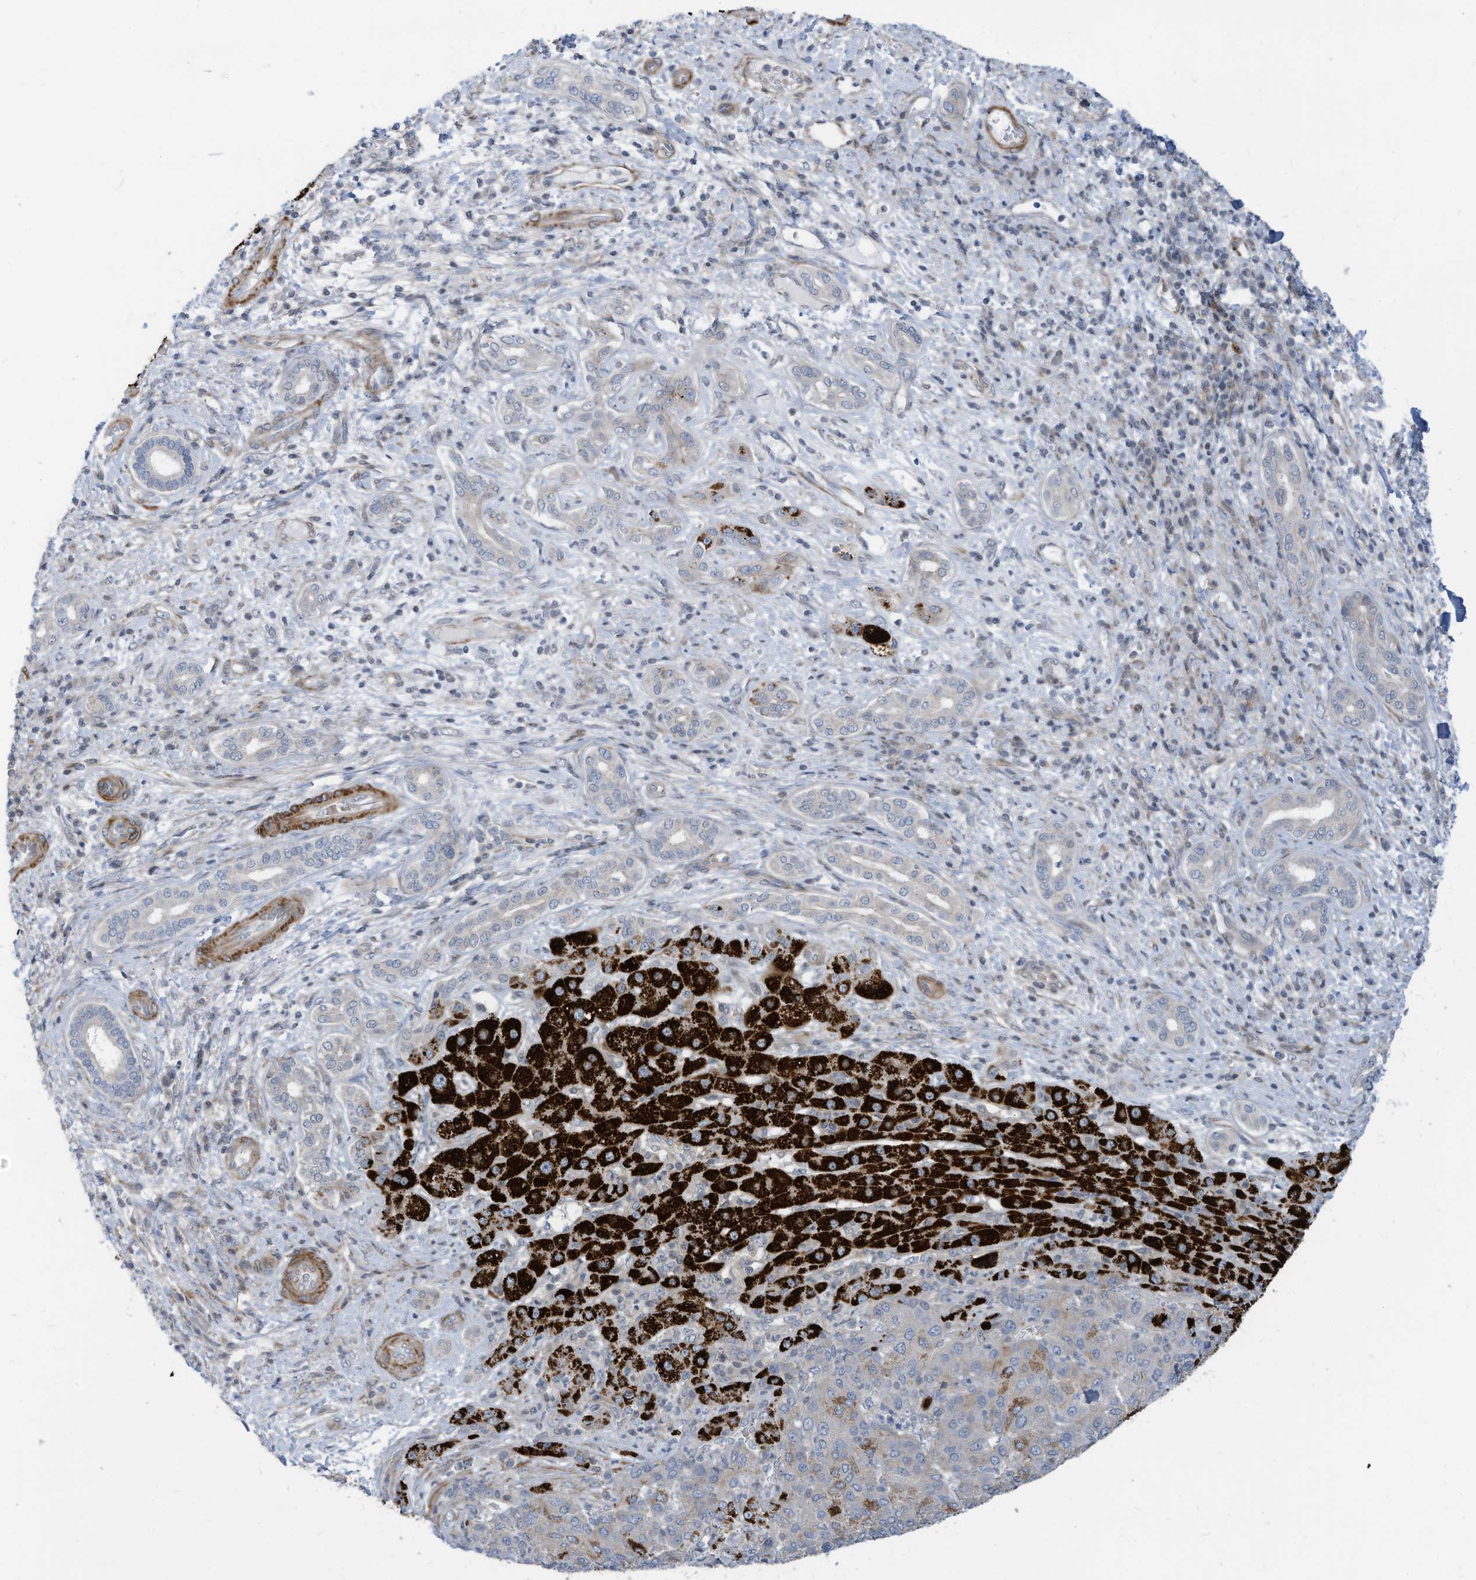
{"staining": {"intensity": "negative", "quantity": "none", "location": "none"}, "tissue": "liver cancer", "cell_type": "Tumor cells", "image_type": "cancer", "snomed": [{"axis": "morphology", "description": "Carcinoma, Hepatocellular, NOS"}, {"axis": "topography", "description": "Liver"}], "caption": "Immunohistochemical staining of human liver cancer shows no significant expression in tumor cells. (DAB (3,3'-diaminobenzidine) immunohistochemistry (IHC) with hematoxylin counter stain).", "gene": "GPATCH3", "patient": {"sex": "male", "age": 65}}